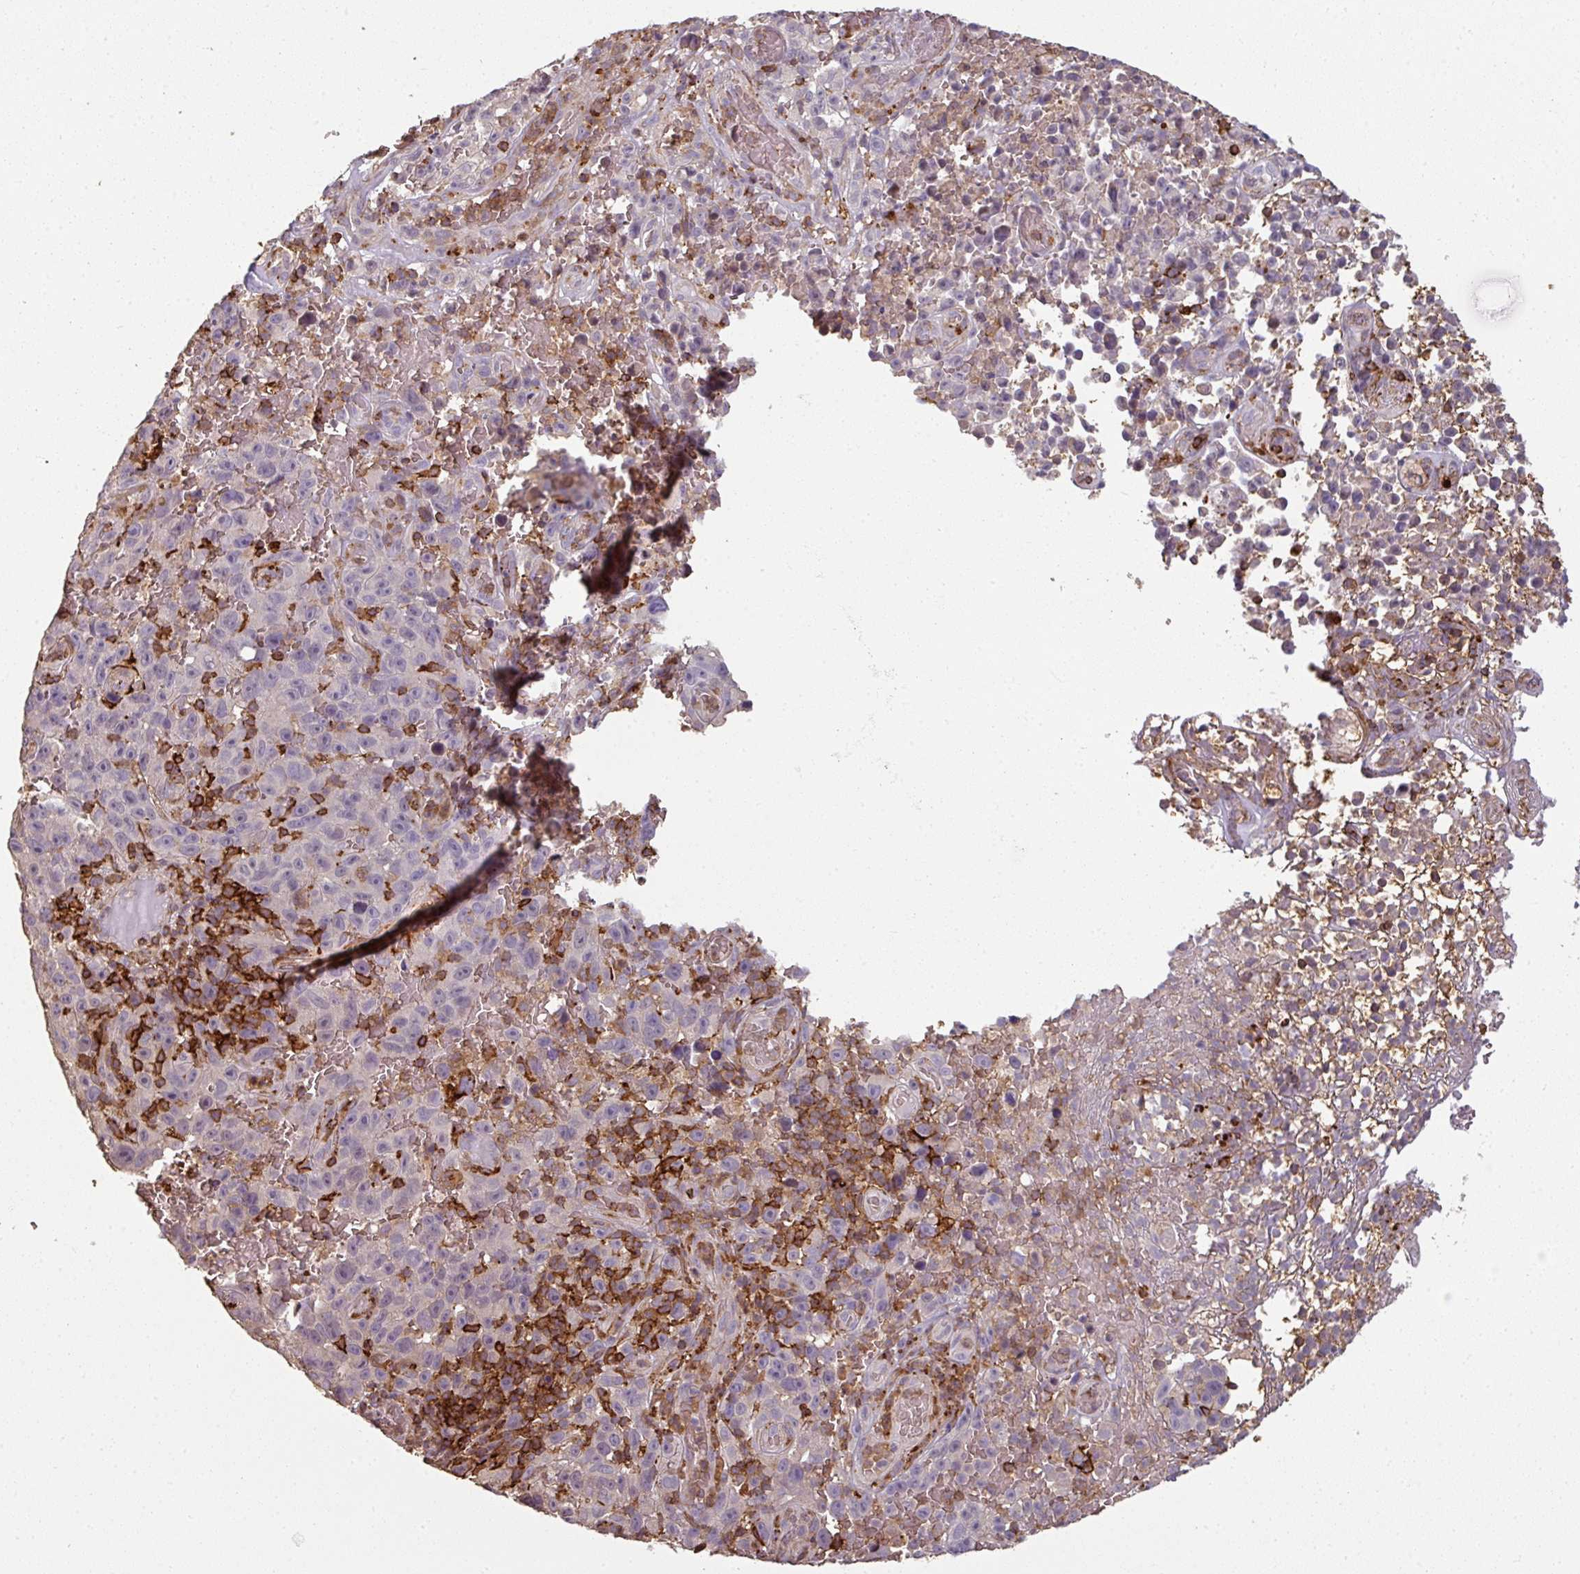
{"staining": {"intensity": "negative", "quantity": "none", "location": "none"}, "tissue": "melanoma", "cell_type": "Tumor cells", "image_type": "cancer", "snomed": [{"axis": "morphology", "description": "Malignant melanoma, NOS"}, {"axis": "topography", "description": "Skin"}], "caption": "Photomicrograph shows no protein expression in tumor cells of malignant melanoma tissue. (Immunohistochemistry (ihc), brightfield microscopy, high magnification).", "gene": "OLFML2B", "patient": {"sex": "female", "age": 82}}